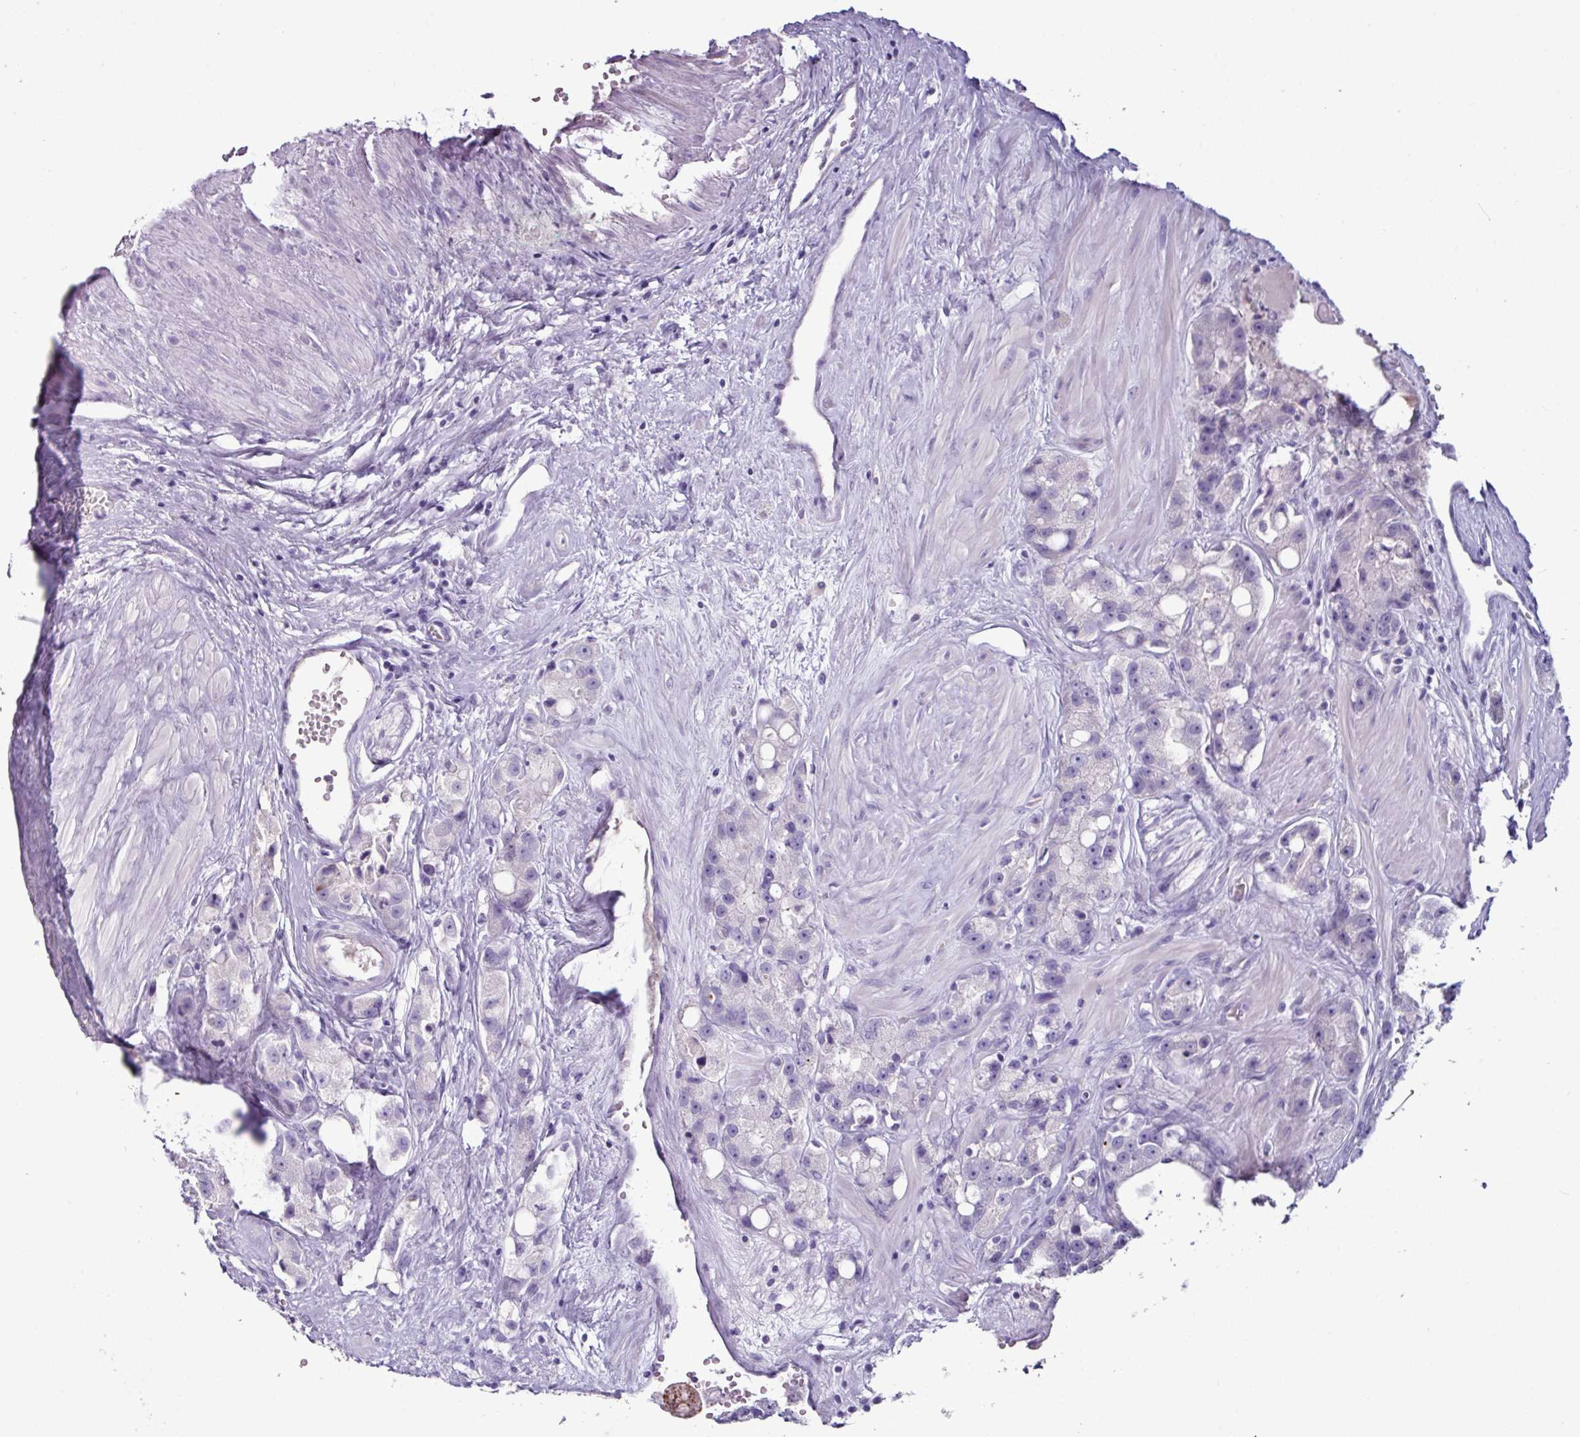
{"staining": {"intensity": "negative", "quantity": "none", "location": "none"}, "tissue": "prostate cancer", "cell_type": "Tumor cells", "image_type": "cancer", "snomed": [{"axis": "morphology", "description": "Adenocarcinoma, High grade"}, {"axis": "topography", "description": "Prostate"}], "caption": "High-grade adenocarcinoma (prostate) was stained to show a protein in brown. There is no significant expression in tumor cells.", "gene": "GLP2R", "patient": {"sex": "male", "age": 74}}